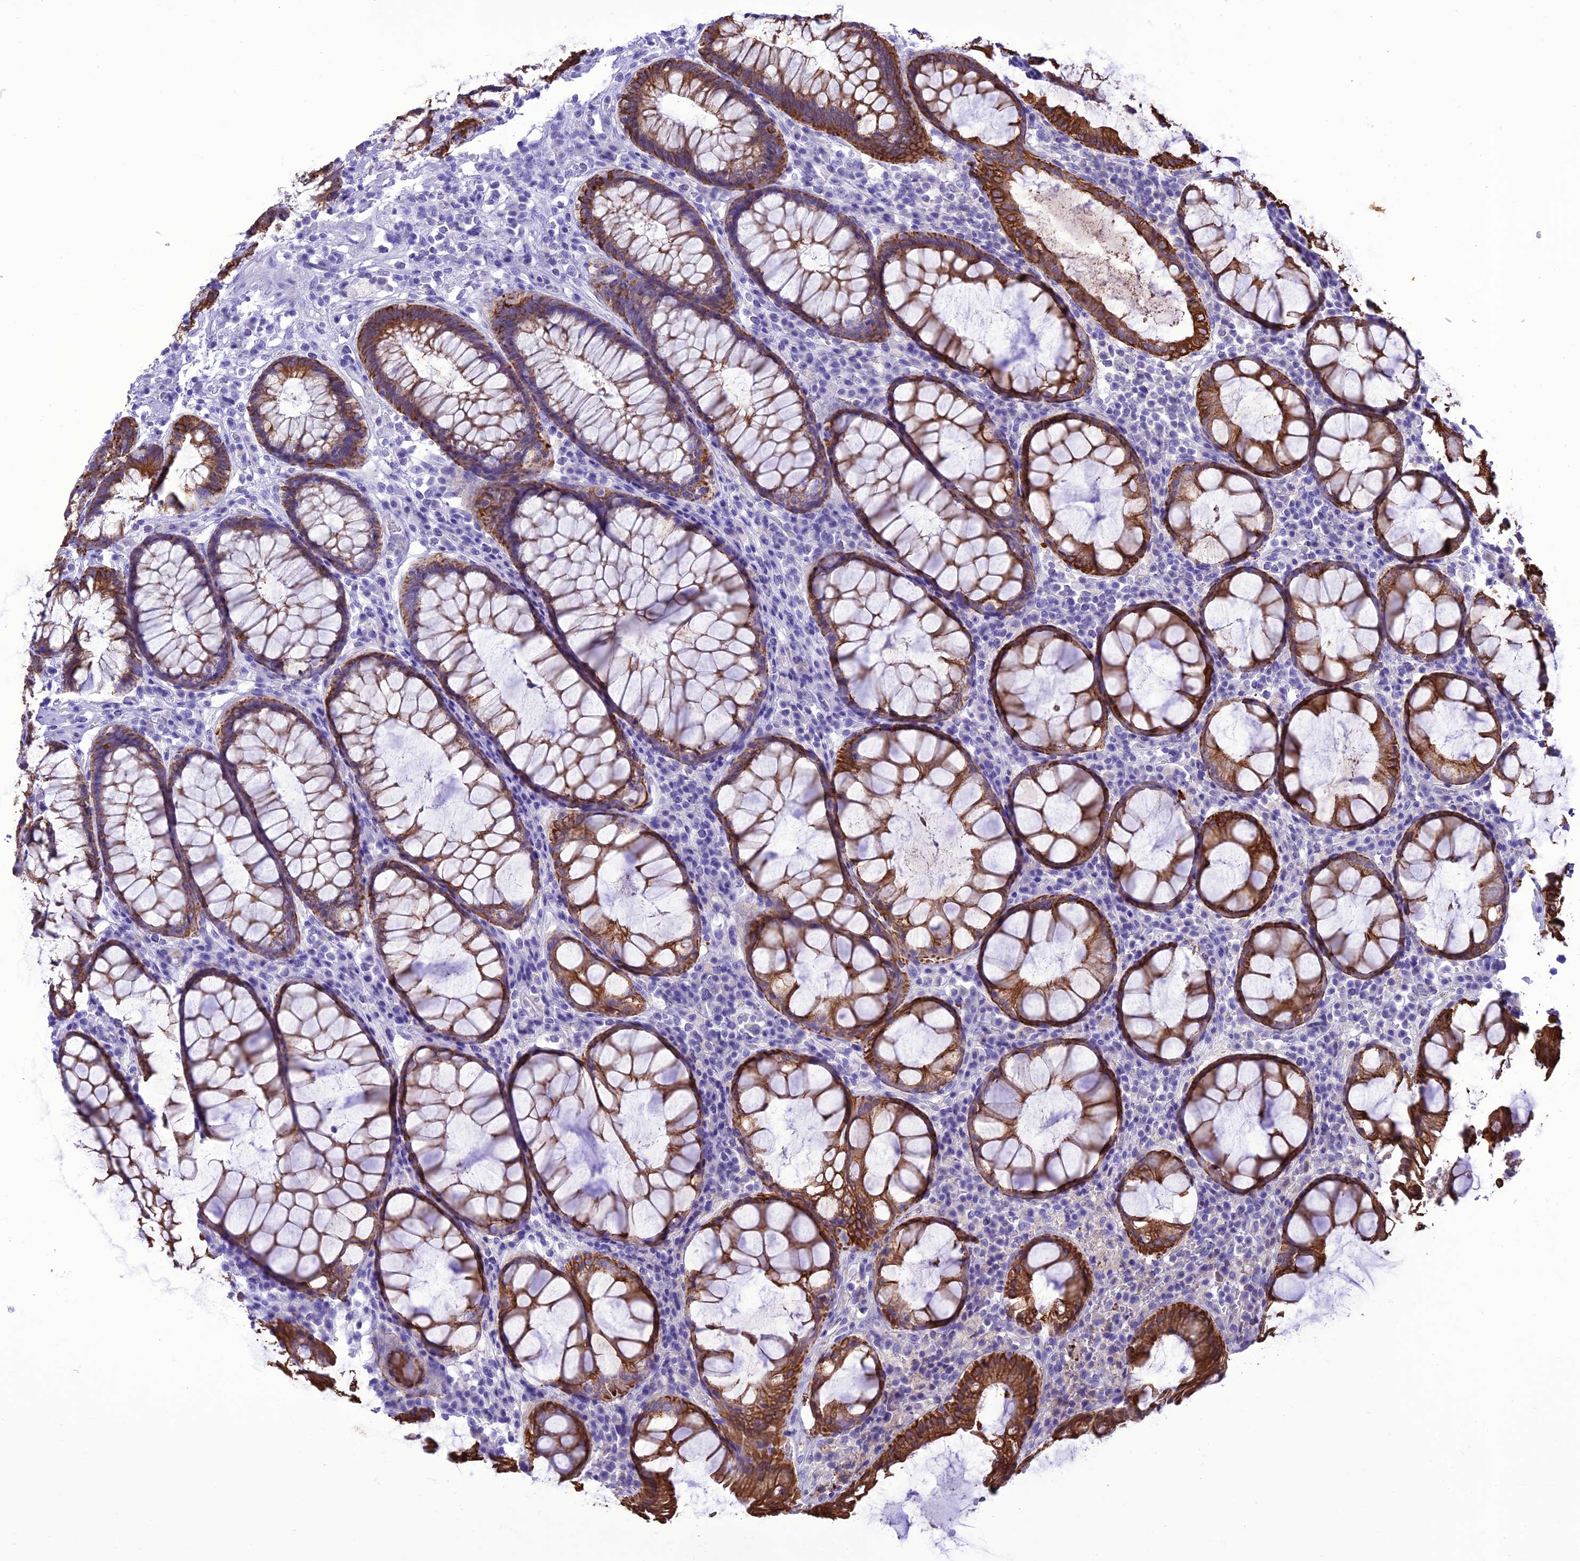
{"staining": {"intensity": "moderate", "quantity": ">75%", "location": "cytoplasmic/membranous"}, "tissue": "rectum", "cell_type": "Glandular cells", "image_type": "normal", "snomed": [{"axis": "morphology", "description": "Normal tissue, NOS"}, {"axis": "topography", "description": "Rectum"}], "caption": "Moderate cytoplasmic/membranous protein positivity is present in about >75% of glandular cells in rectum. The protein of interest is shown in brown color, while the nuclei are stained blue.", "gene": "VPS52", "patient": {"sex": "male", "age": 64}}